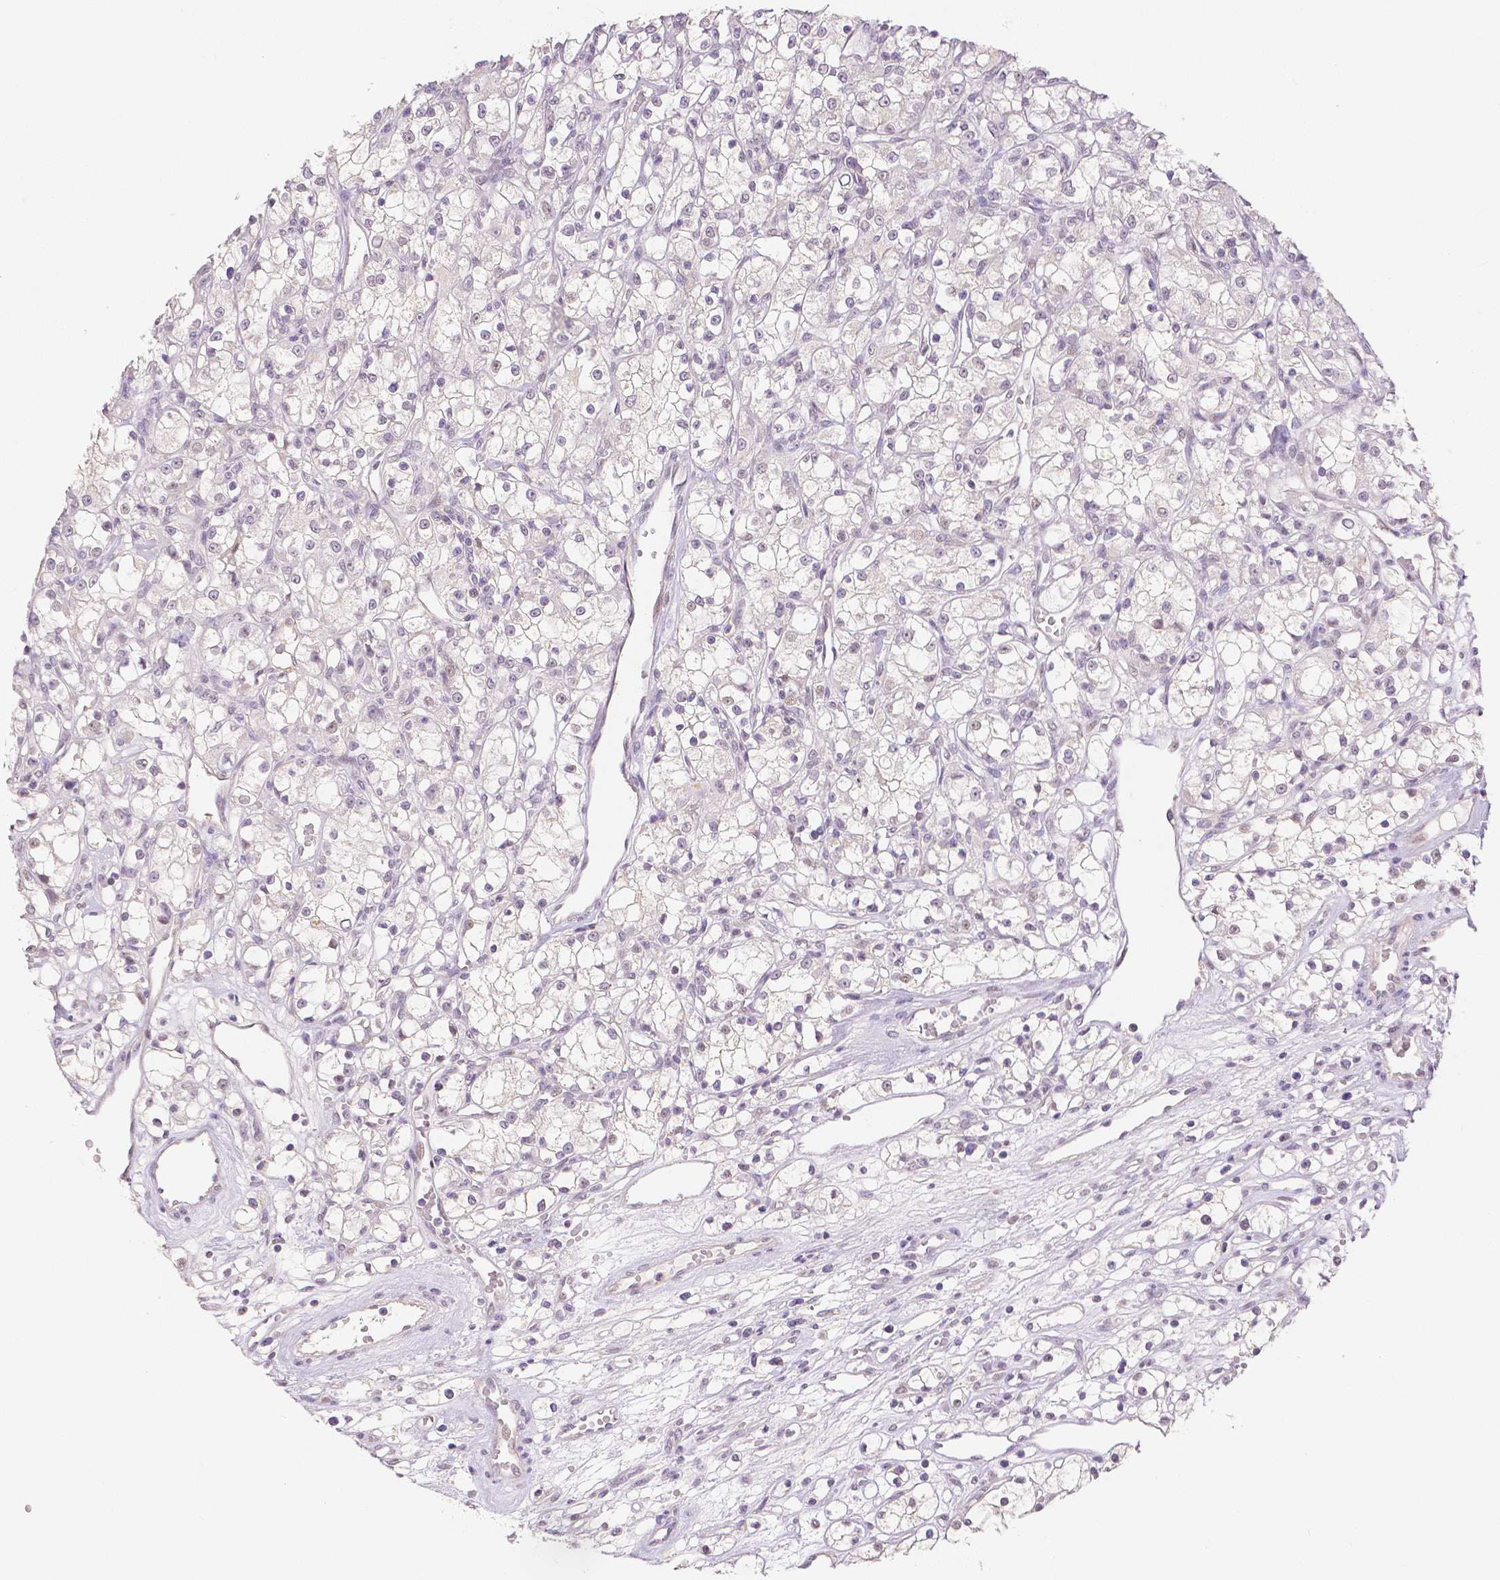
{"staining": {"intensity": "negative", "quantity": "none", "location": "none"}, "tissue": "renal cancer", "cell_type": "Tumor cells", "image_type": "cancer", "snomed": [{"axis": "morphology", "description": "Adenocarcinoma, NOS"}, {"axis": "topography", "description": "Kidney"}], "caption": "Human renal adenocarcinoma stained for a protein using IHC shows no positivity in tumor cells.", "gene": "OCLN", "patient": {"sex": "female", "age": 59}}